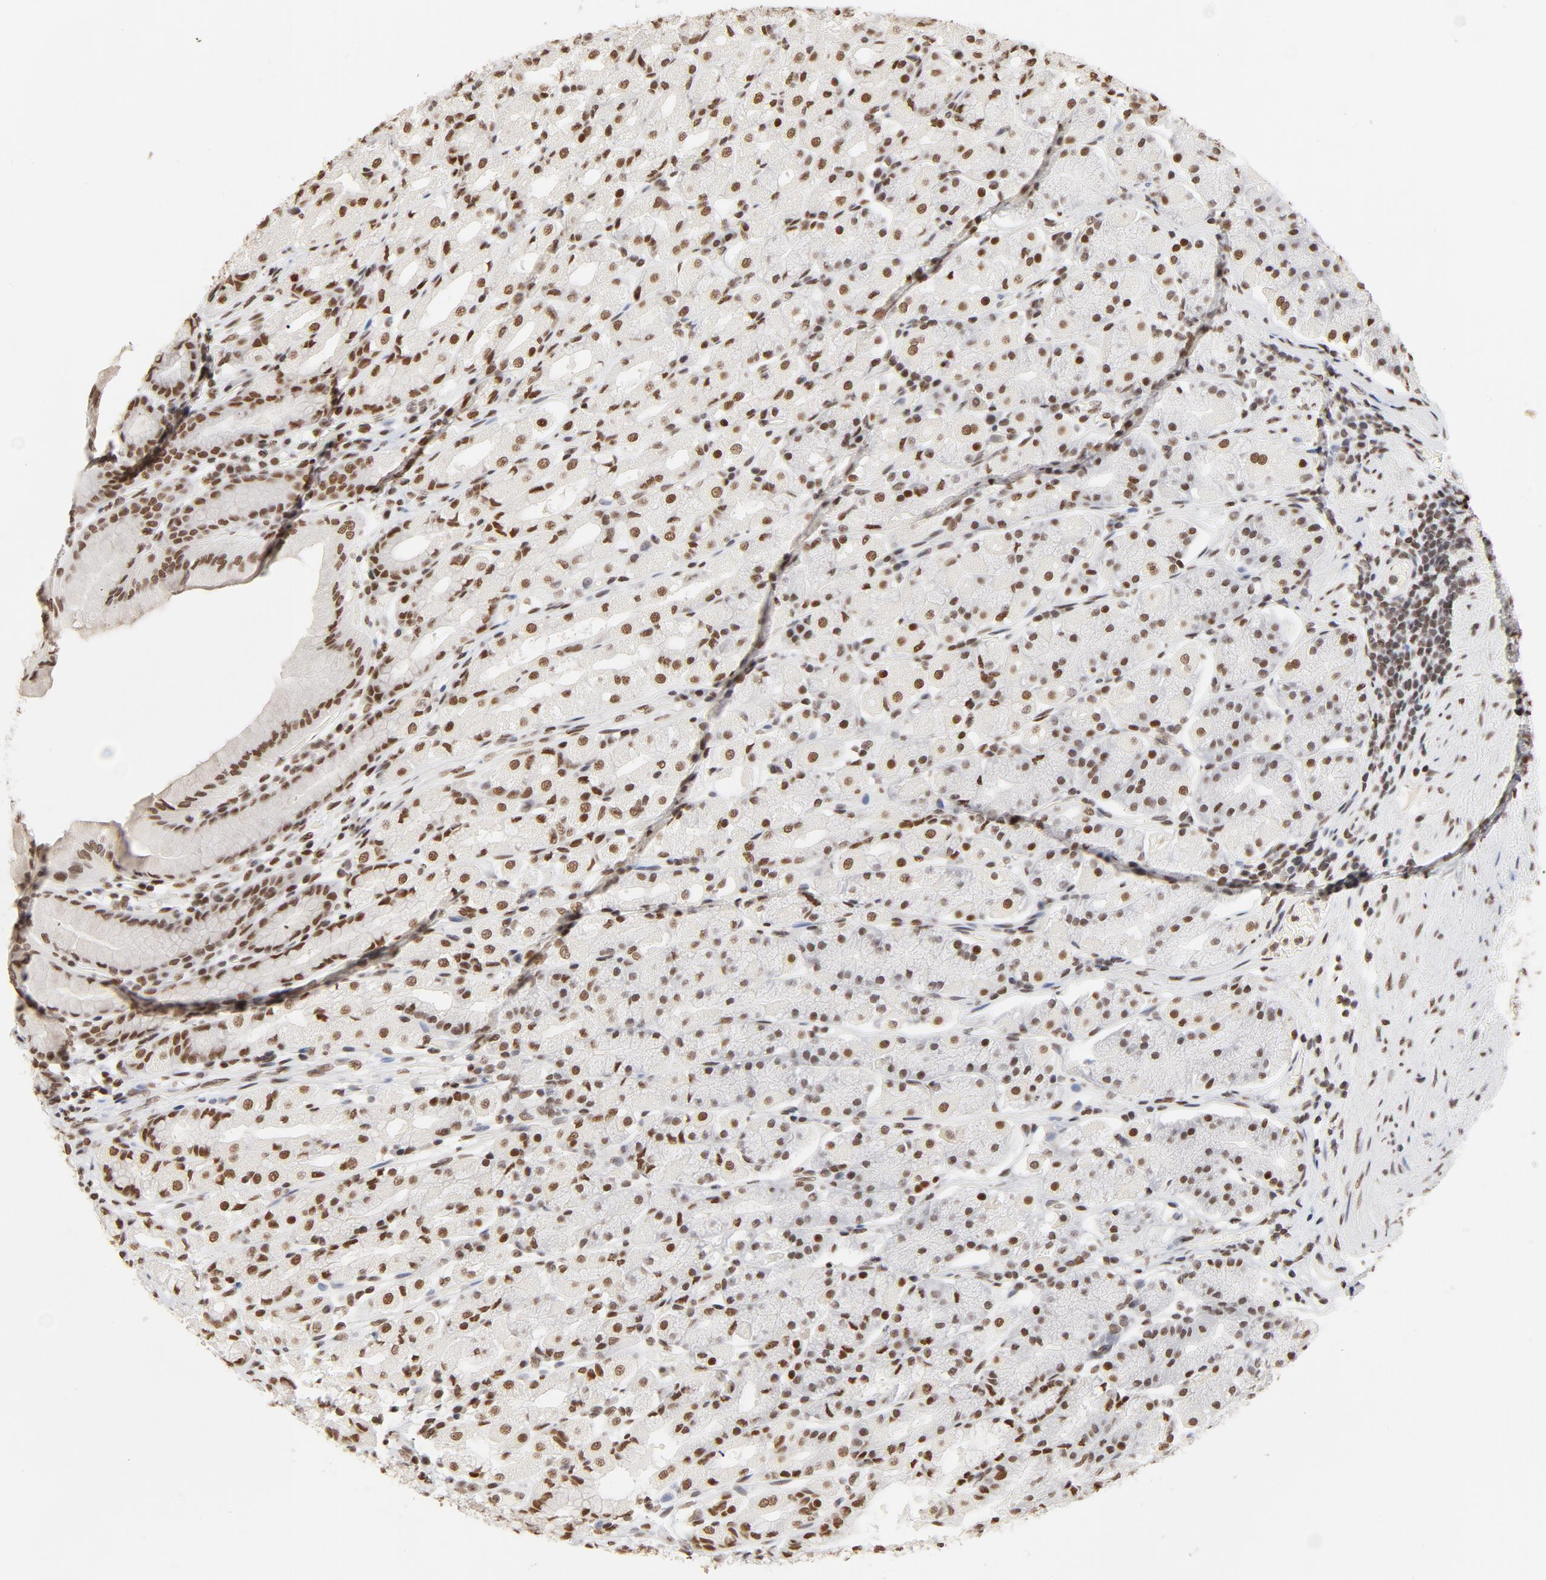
{"staining": {"intensity": "moderate", "quantity": ">75%", "location": "nuclear"}, "tissue": "stomach", "cell_type": "Glandular cells", "image_type": "normal", "snomed": [{"axis": "morphology", "description": "Normal tissue, NOS"}, {"axis": "topography", "description": "Stomach, upper"}], "caption": "DAB (3,3'-diaminobenzidine) immunohistochemical staining of benign stomach reveals moderate nuclear protein staining in about >75% of glandular cells.", "gene": "TP53BP1", "patient": {"sex": "male", "age": 68}}